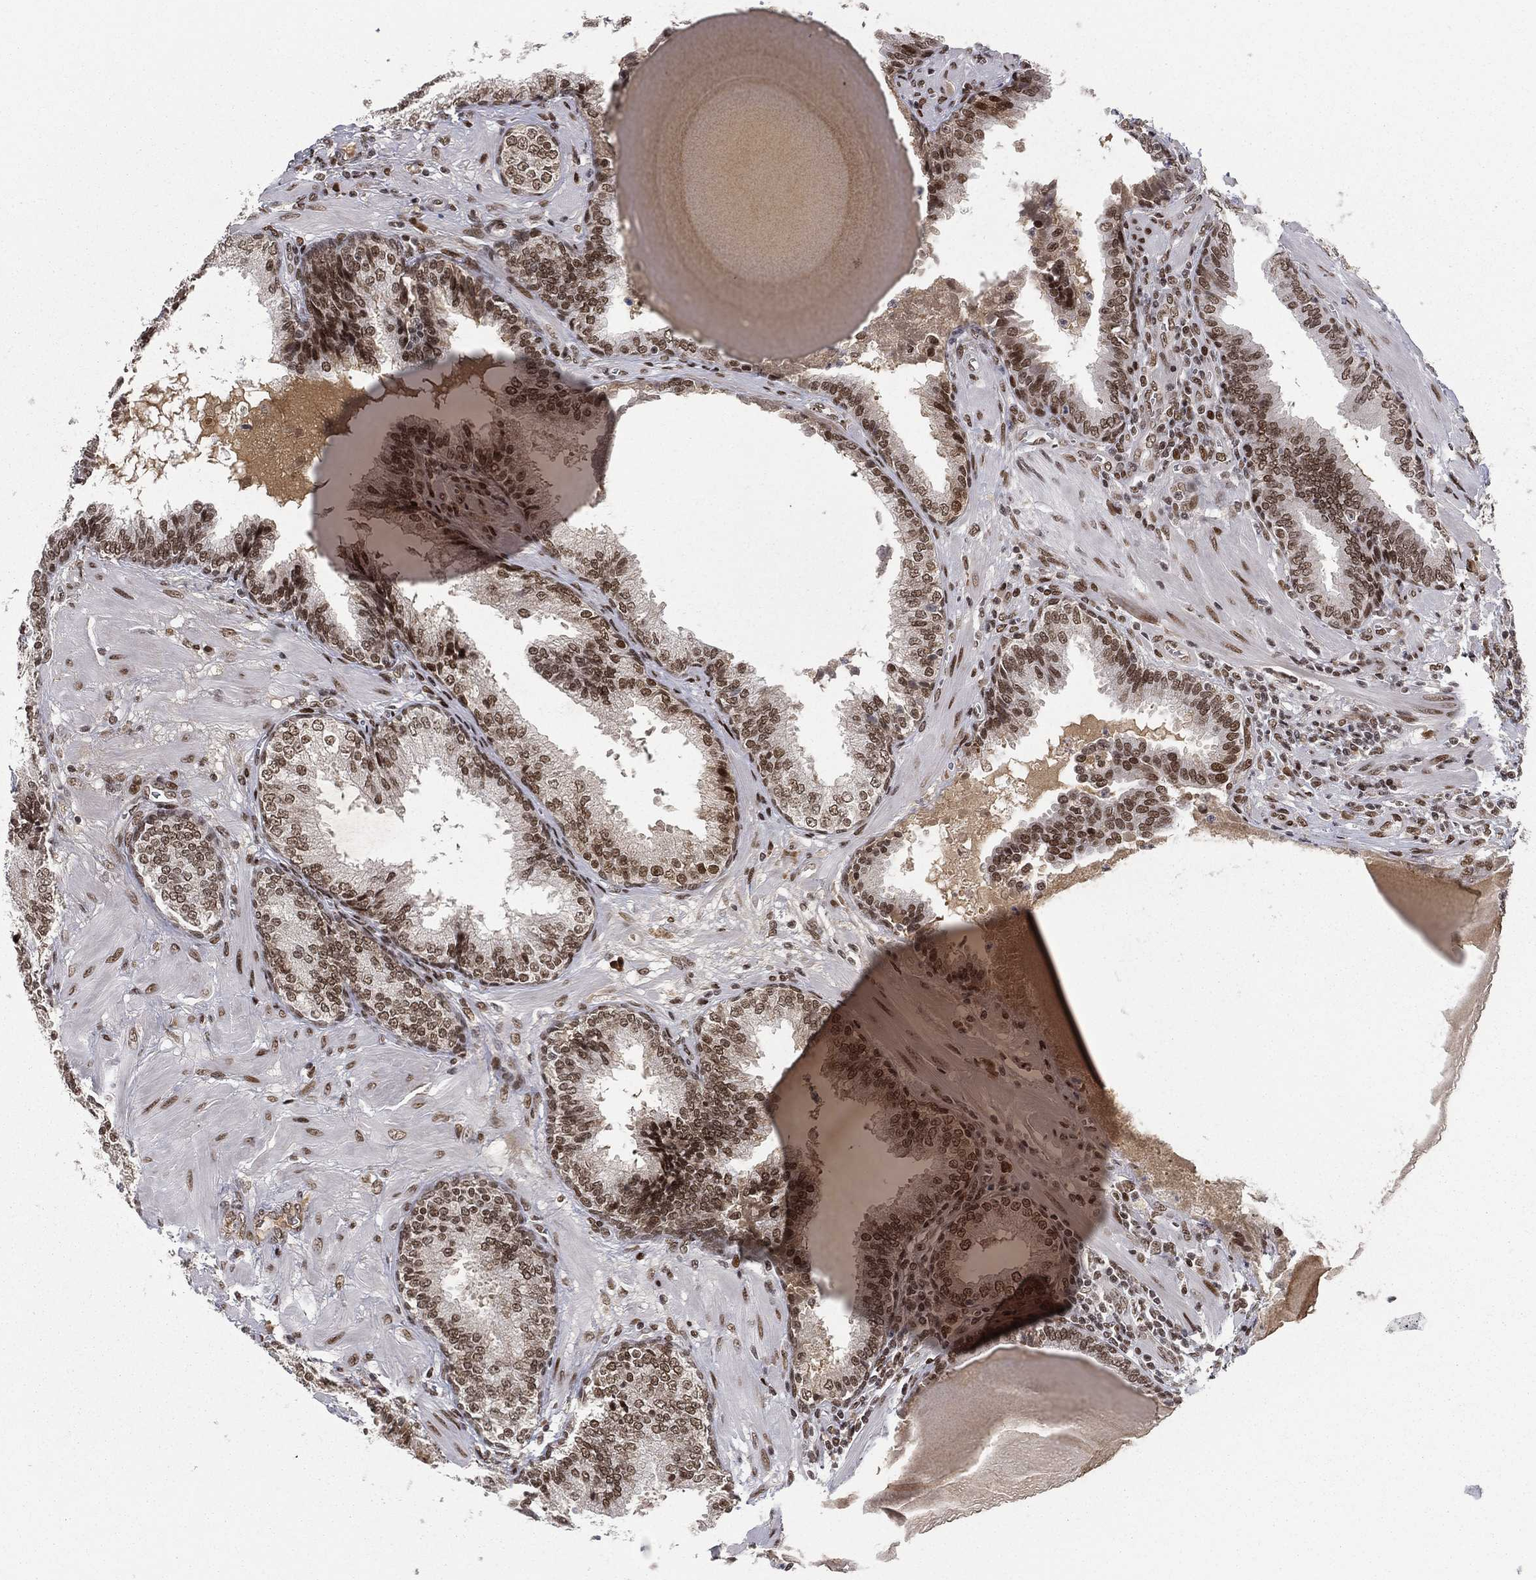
{"staining": {"intensity": "moderate", "quantity": ">75%", "location": "nuclear"}, "tissue": "prostate cancer", "cell_type": "Tumor cells", "image_type": "cancer", "snomed": [{"axis": "morphology", "description": "Adenocarcinoma, NOS"}, {"axis": "topography", "description": "Prostate"}], "caption": "The immunohistochemical stain highlights moderate nuclear expression in tumor cells of prostate cancer tissue.", "gene": "RTF1", "patient": {"sex": "male", "age": 57}}